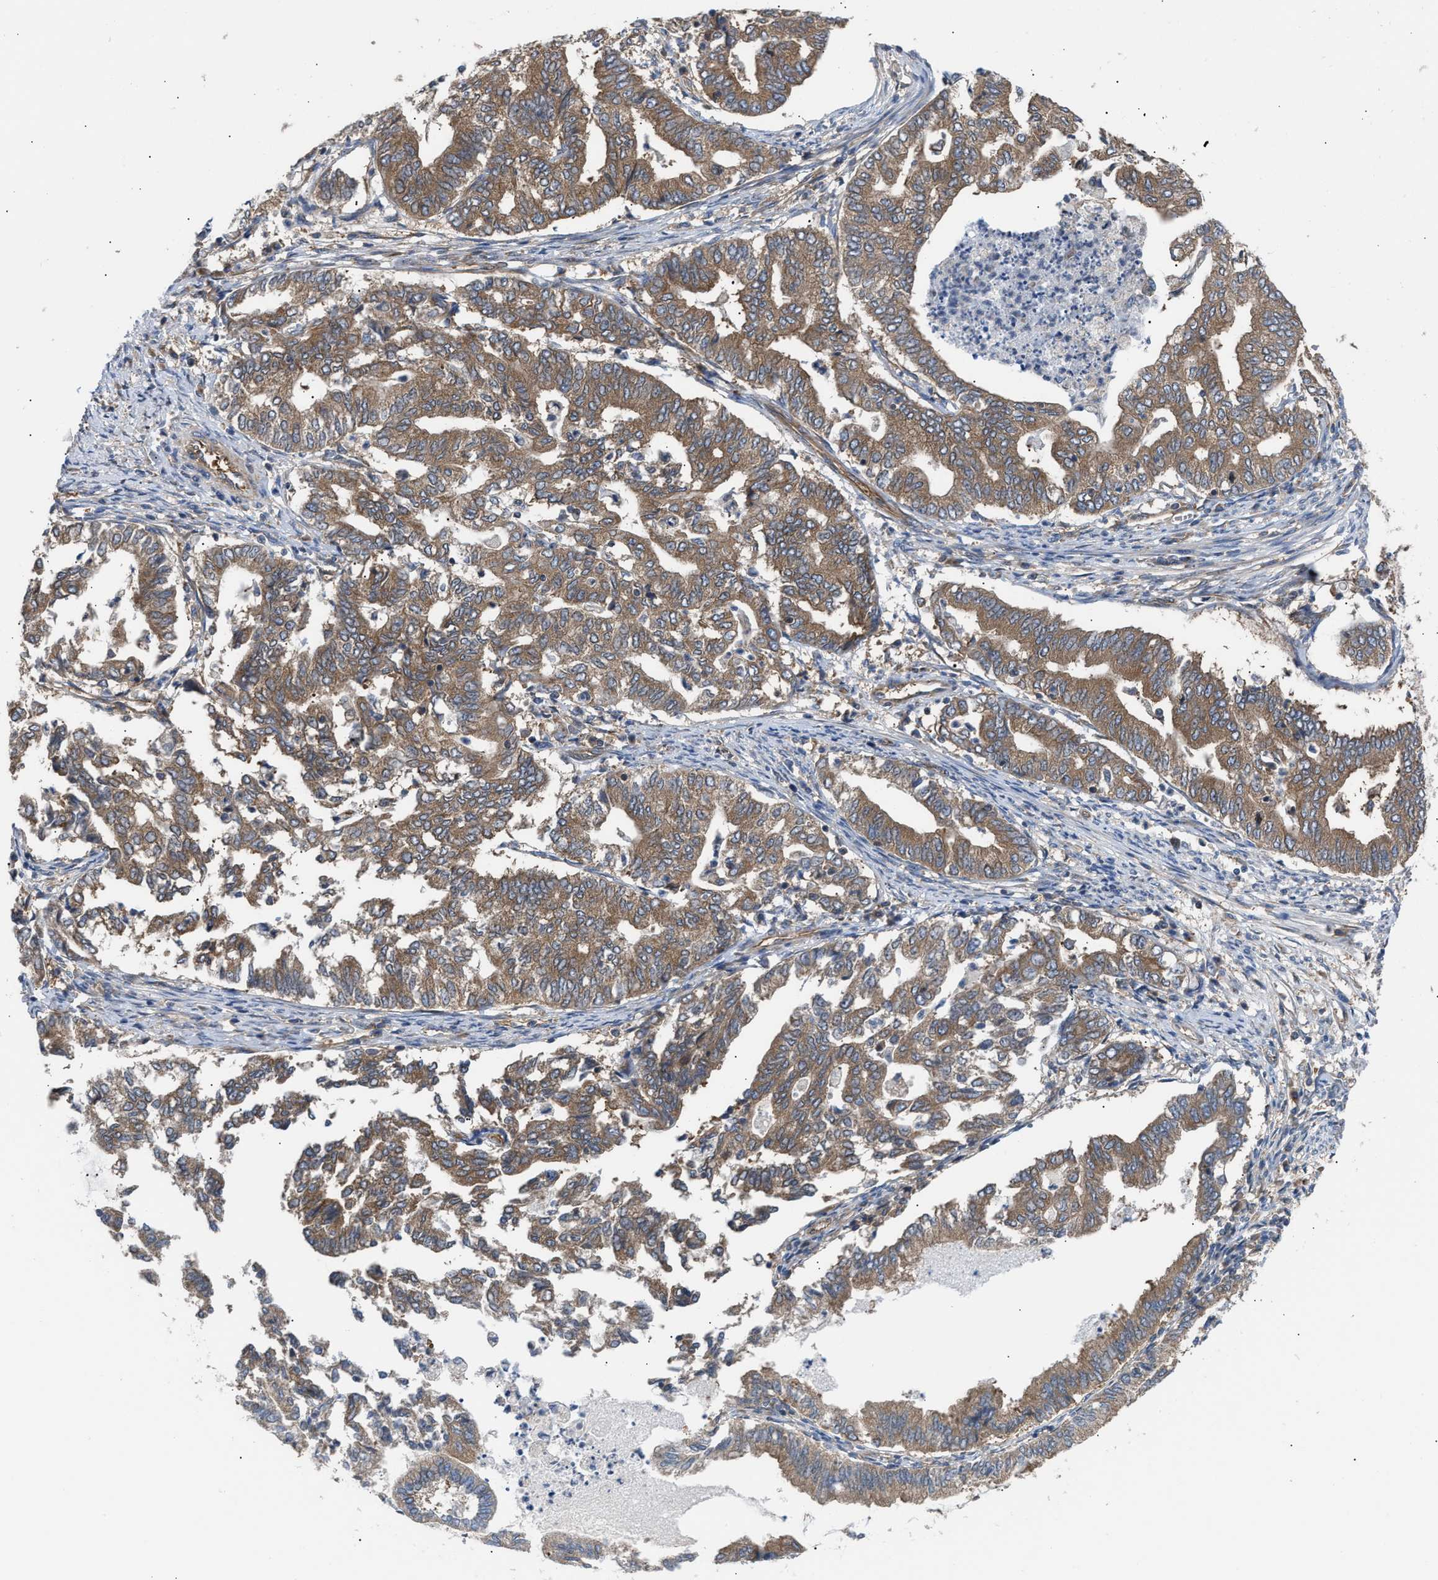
{"staining": {"intensity": "moderate", "quantity": ">75%", "location": "cytoplasmic/membranous"}, "tissue": "endometrial cancer", "cell_type": "Tumor cells", "image_type": "cancer", "snomed": [{"axis": "morphology", "description": "Adenocarcinoma, NOS"}, {"axis": "topography", "description": "Endometrium"}], "caption": "About >75% of tumor cells in endometrial cancer exhibit moderate cytoplasmic/membranous protein positivity as visualized by brown immunohistochemical staining.", "gene": "LAPTM4B", "patient": {"sex": "female", "age": 79}}